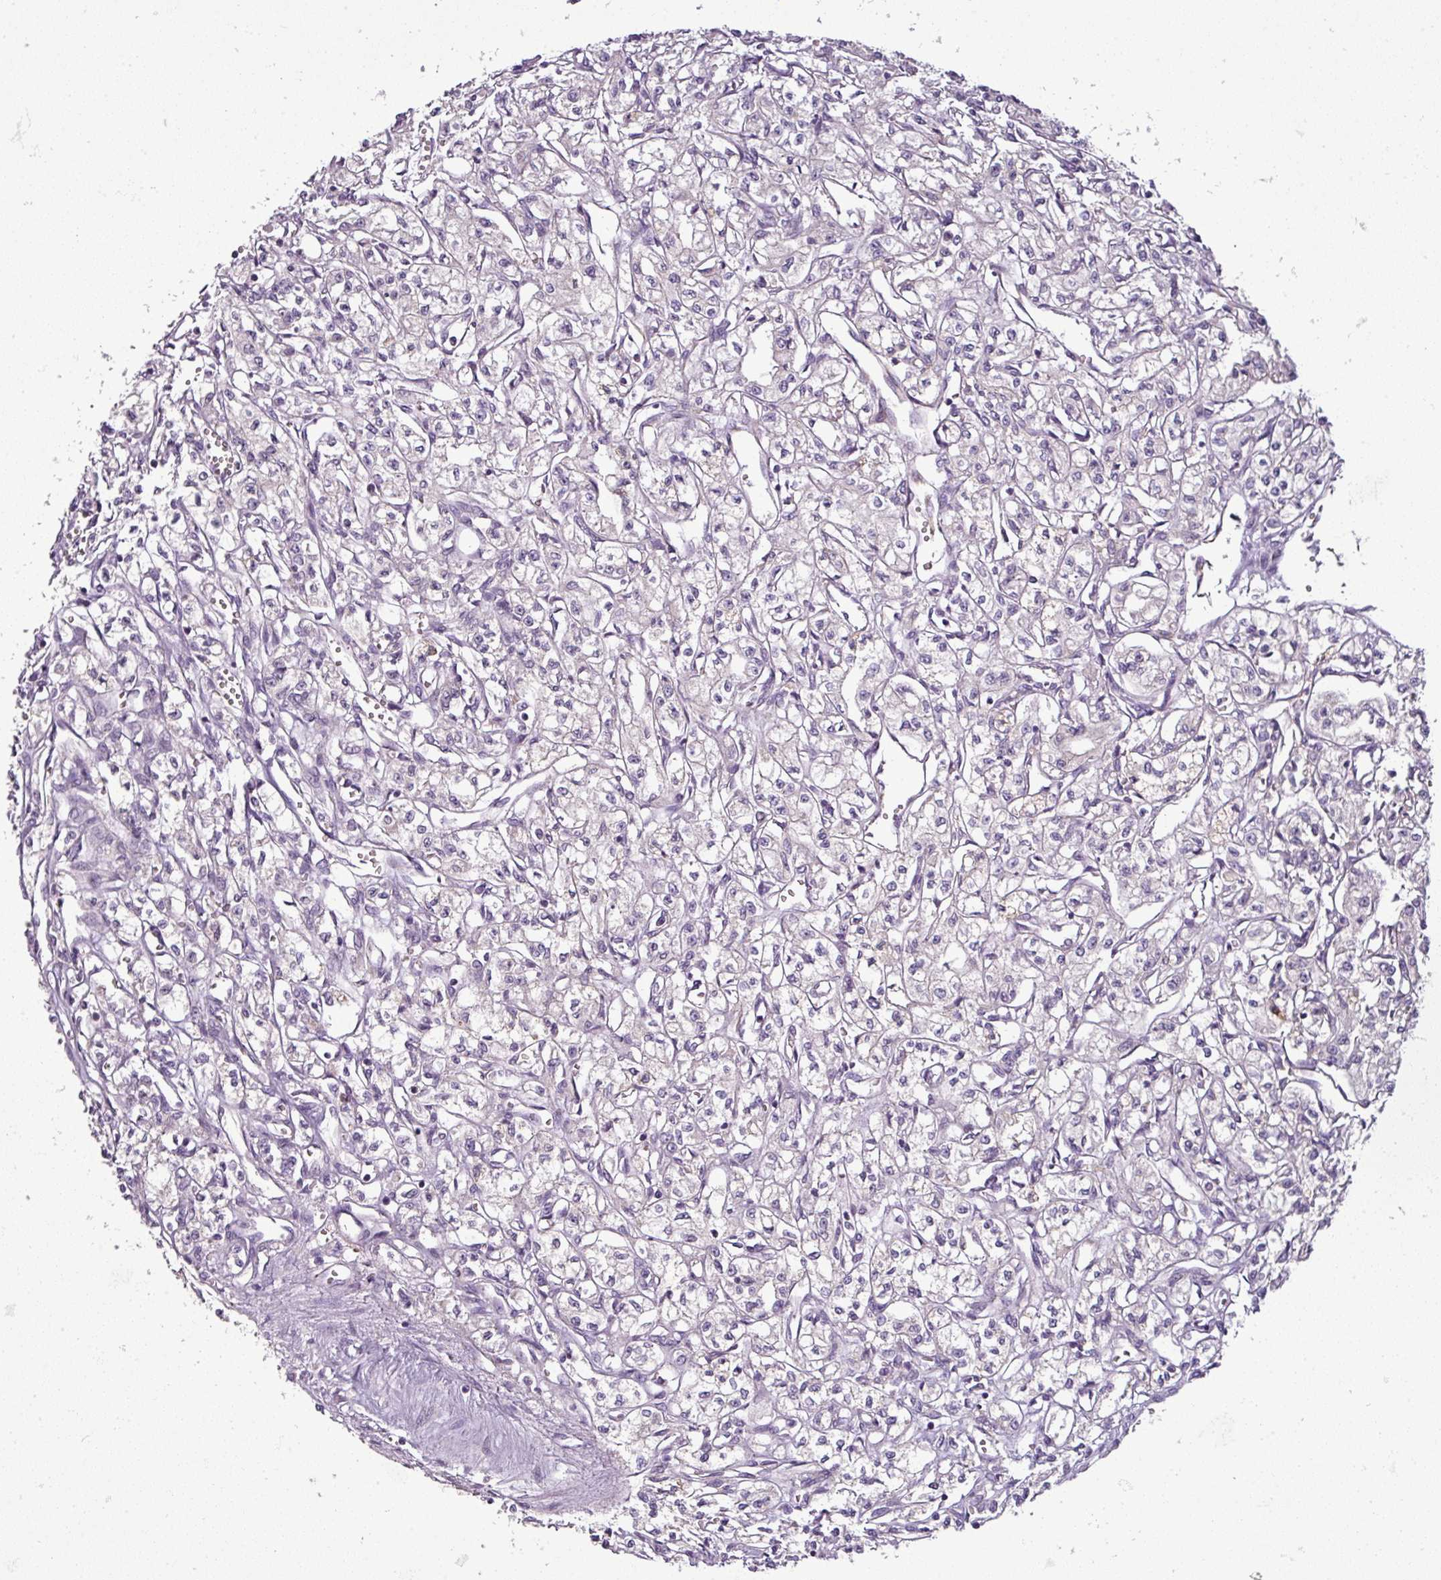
{"staining": {"intensity": "negative", "quantity": "none", "location": "none"}, "tissue": "renal cancer", "cell_type": "Tumor cells", "image_type": "cancer", "snomed": [{"axis": "morphology", "description": "Adenocarcinoma, NOS"}, {"axis": "topography", "description": "Kidney"}], "caption": "The photomicrograph exhibits no staining of tumor cells in renal cancer.", "gene": "PNMA6A", "patient": {"sex": "male", "age": 56}}